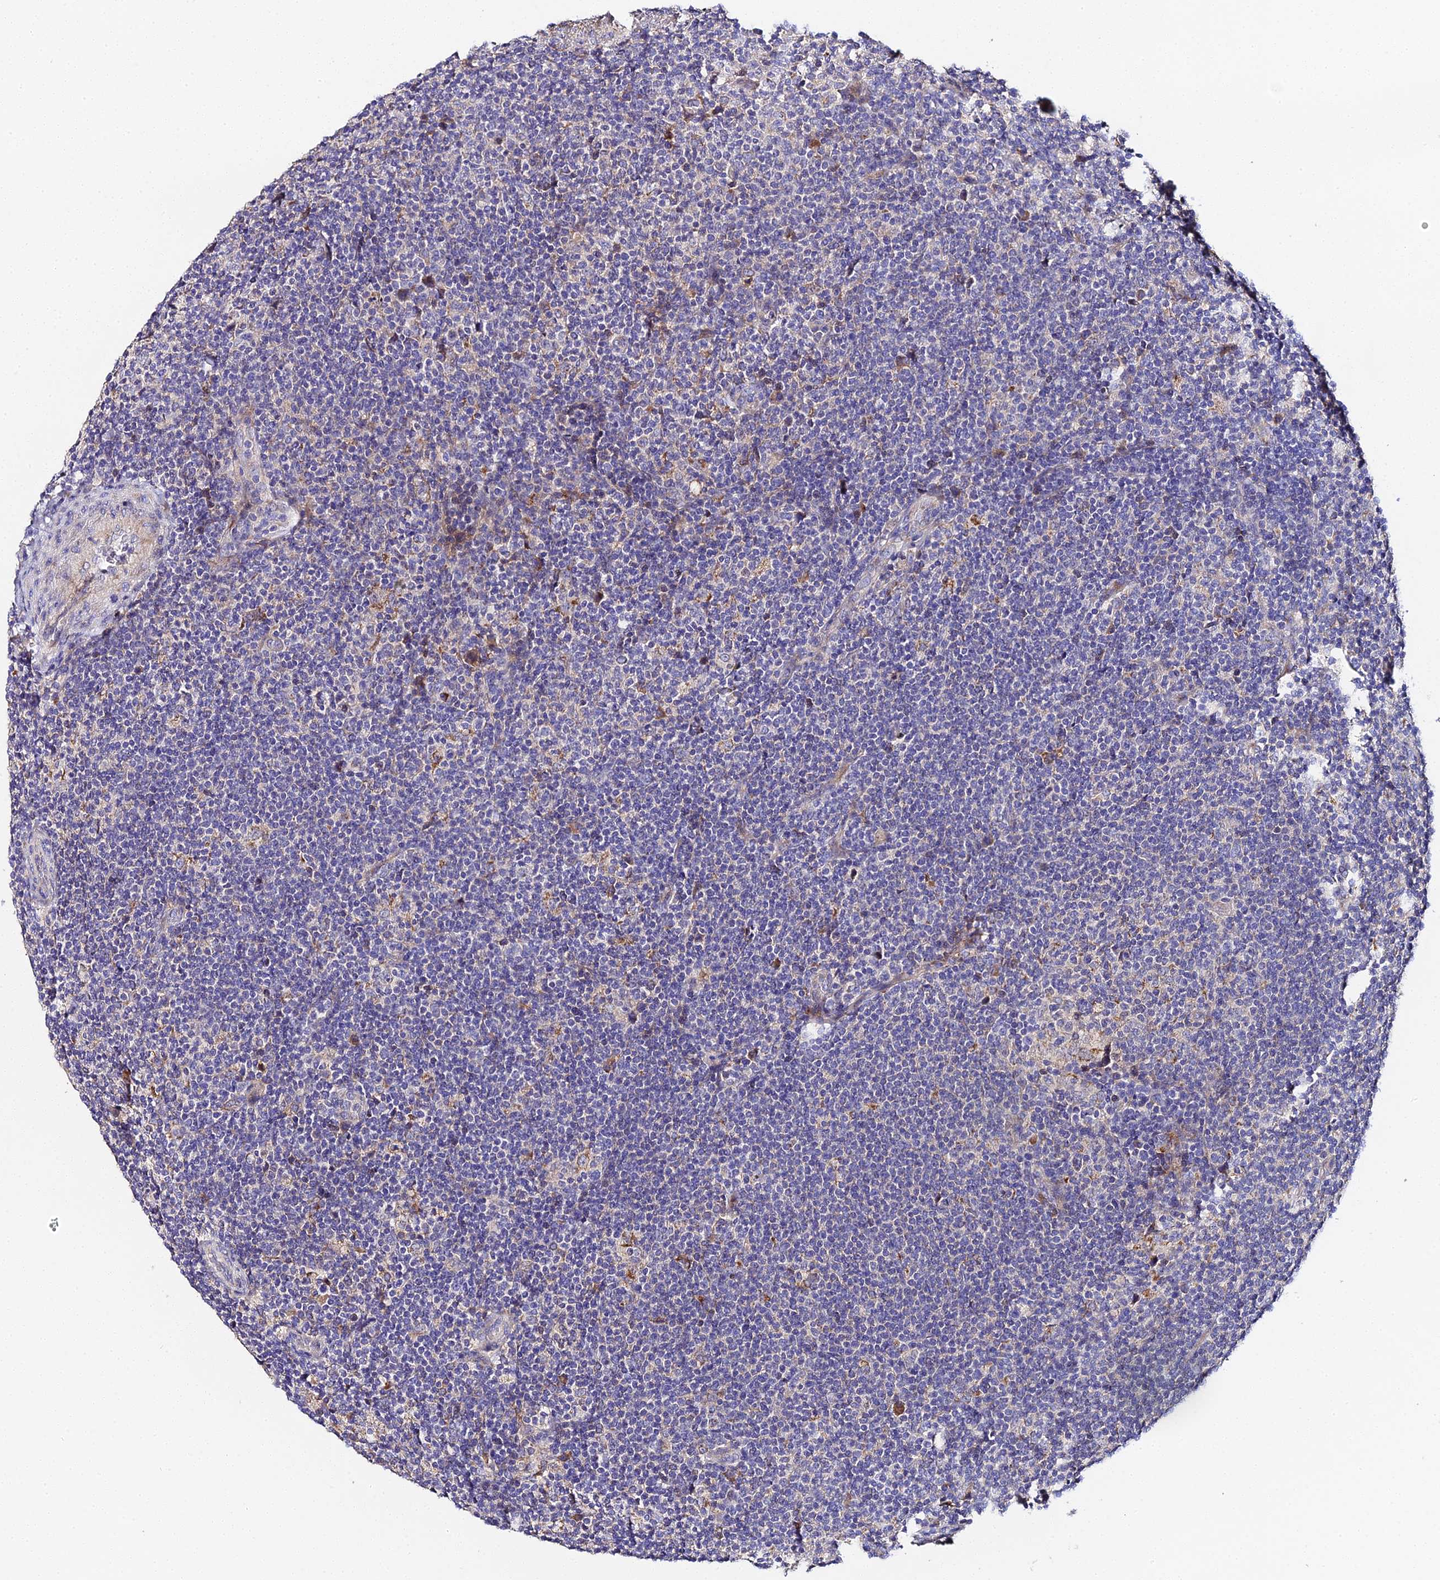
{"staining": {"intensity": "moderate", "quantity": "<25%", "location": "cytoplasmic/membranous"}, "tissue": "lymphoma", "cell_type": "Tumor cells", "image_type": "cancer", "snomed": [{"axis": "morphology", "description": "Hodgkin's disease, NOS"}, {"axis": "topography", "description": "Lymph node"}], "caption": "Immunohistochemical staining of human Hodgkin's disease displays low levels of moderate cytoplasmic/membranous staining in about <25% of tumor cells.", "gene": "SCX", "patient": {"sex": "female", "age": 57}}